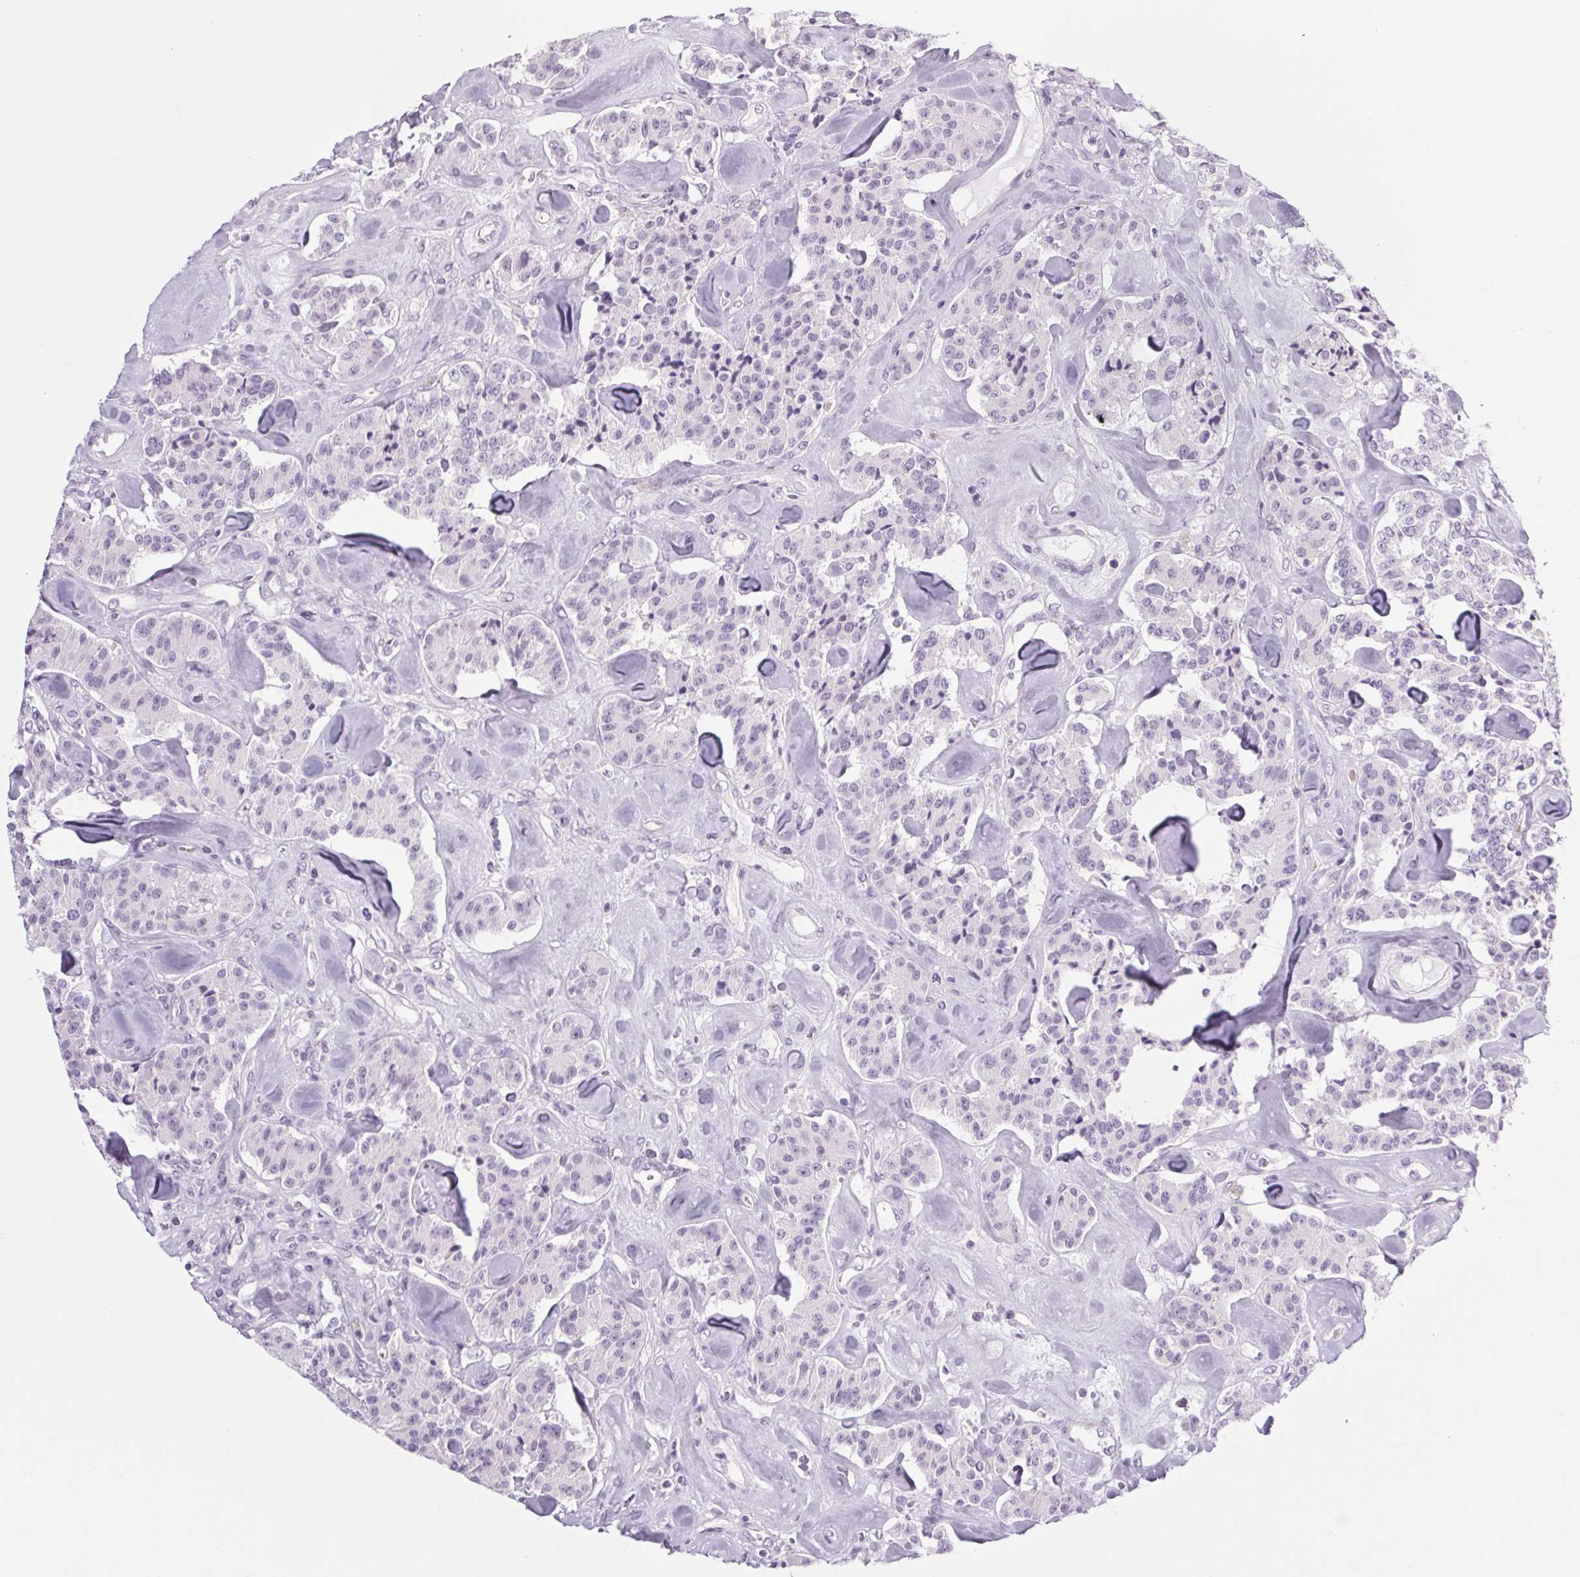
{"staining": {"intensity": "negative", "quantity": "none", "location": "none"}, "tissue": "carcinoid", "cell_type": "Tumor cells", "image_type": "cancer", "snomed": [{"axis": "morphology", "description": "Carcinoid, malignant, NOS"}, {"axis": "topography", "description": "Pancreas"}], "caption": "The image exhibits no staining of tumor cells in carcinoid.", "gene": "POMC", "patient": {"sex": "male", "age": 41}}